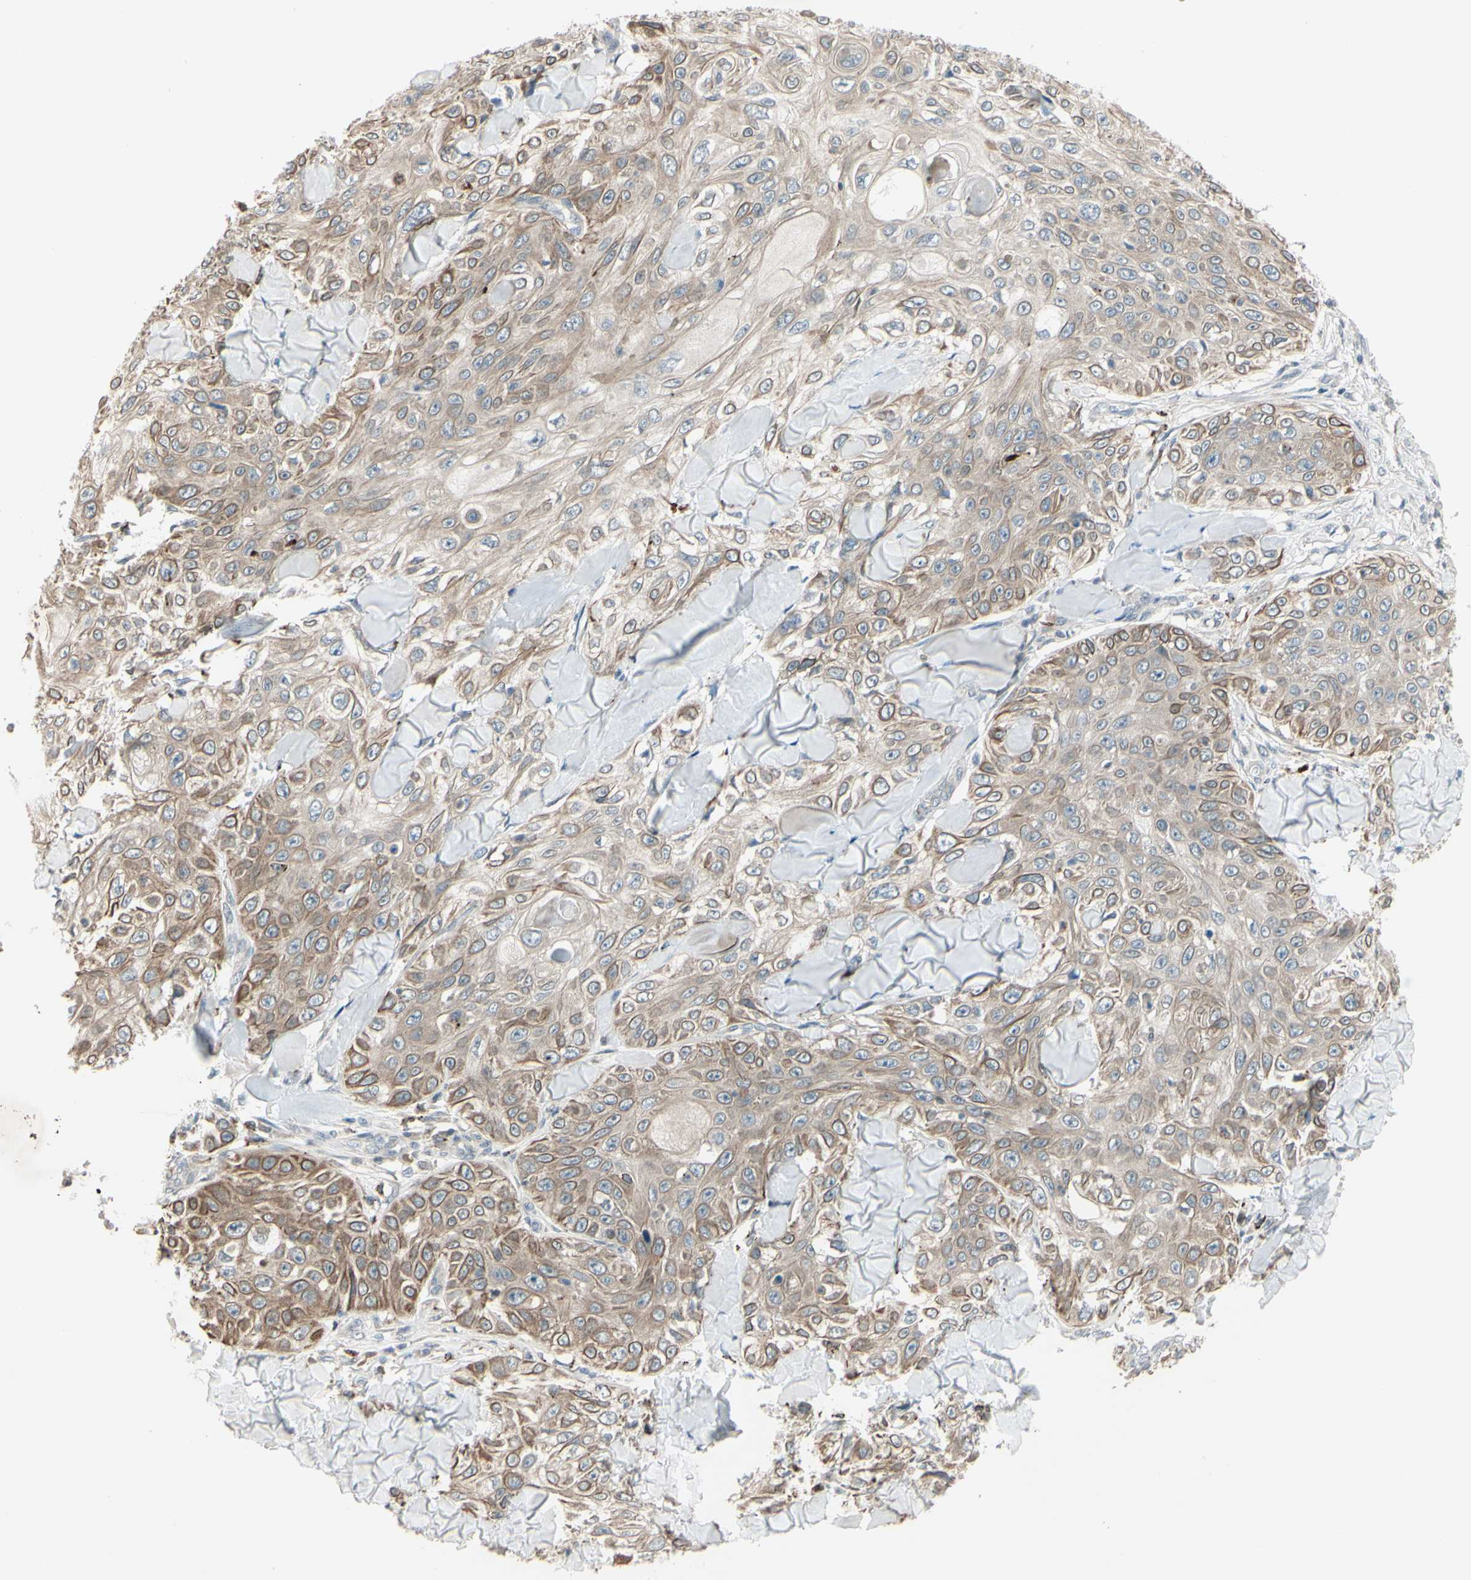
{"staining": {"intensity": "moderate", "quantity": "25%-75%", "location": "cytoplasmic/membranous"}, "tissue": "skin cancer", "cell_type": "Tumor cells", "image_type": "cancer", "snomed": [{"axis": "morphology", "description": "Squamous cell carcinoma, NOS"}, {"axis": "topography", "description": "Skin"}], "caption": "Tumor cells demonstrate medium levels of moderate cytoplasmic/membranous positivity in approximately 25%-75% of cells in human squamous cell carcinoma (skin).", "gene": "FGFR2", "patient": {"sex": "male", "age": 86}}